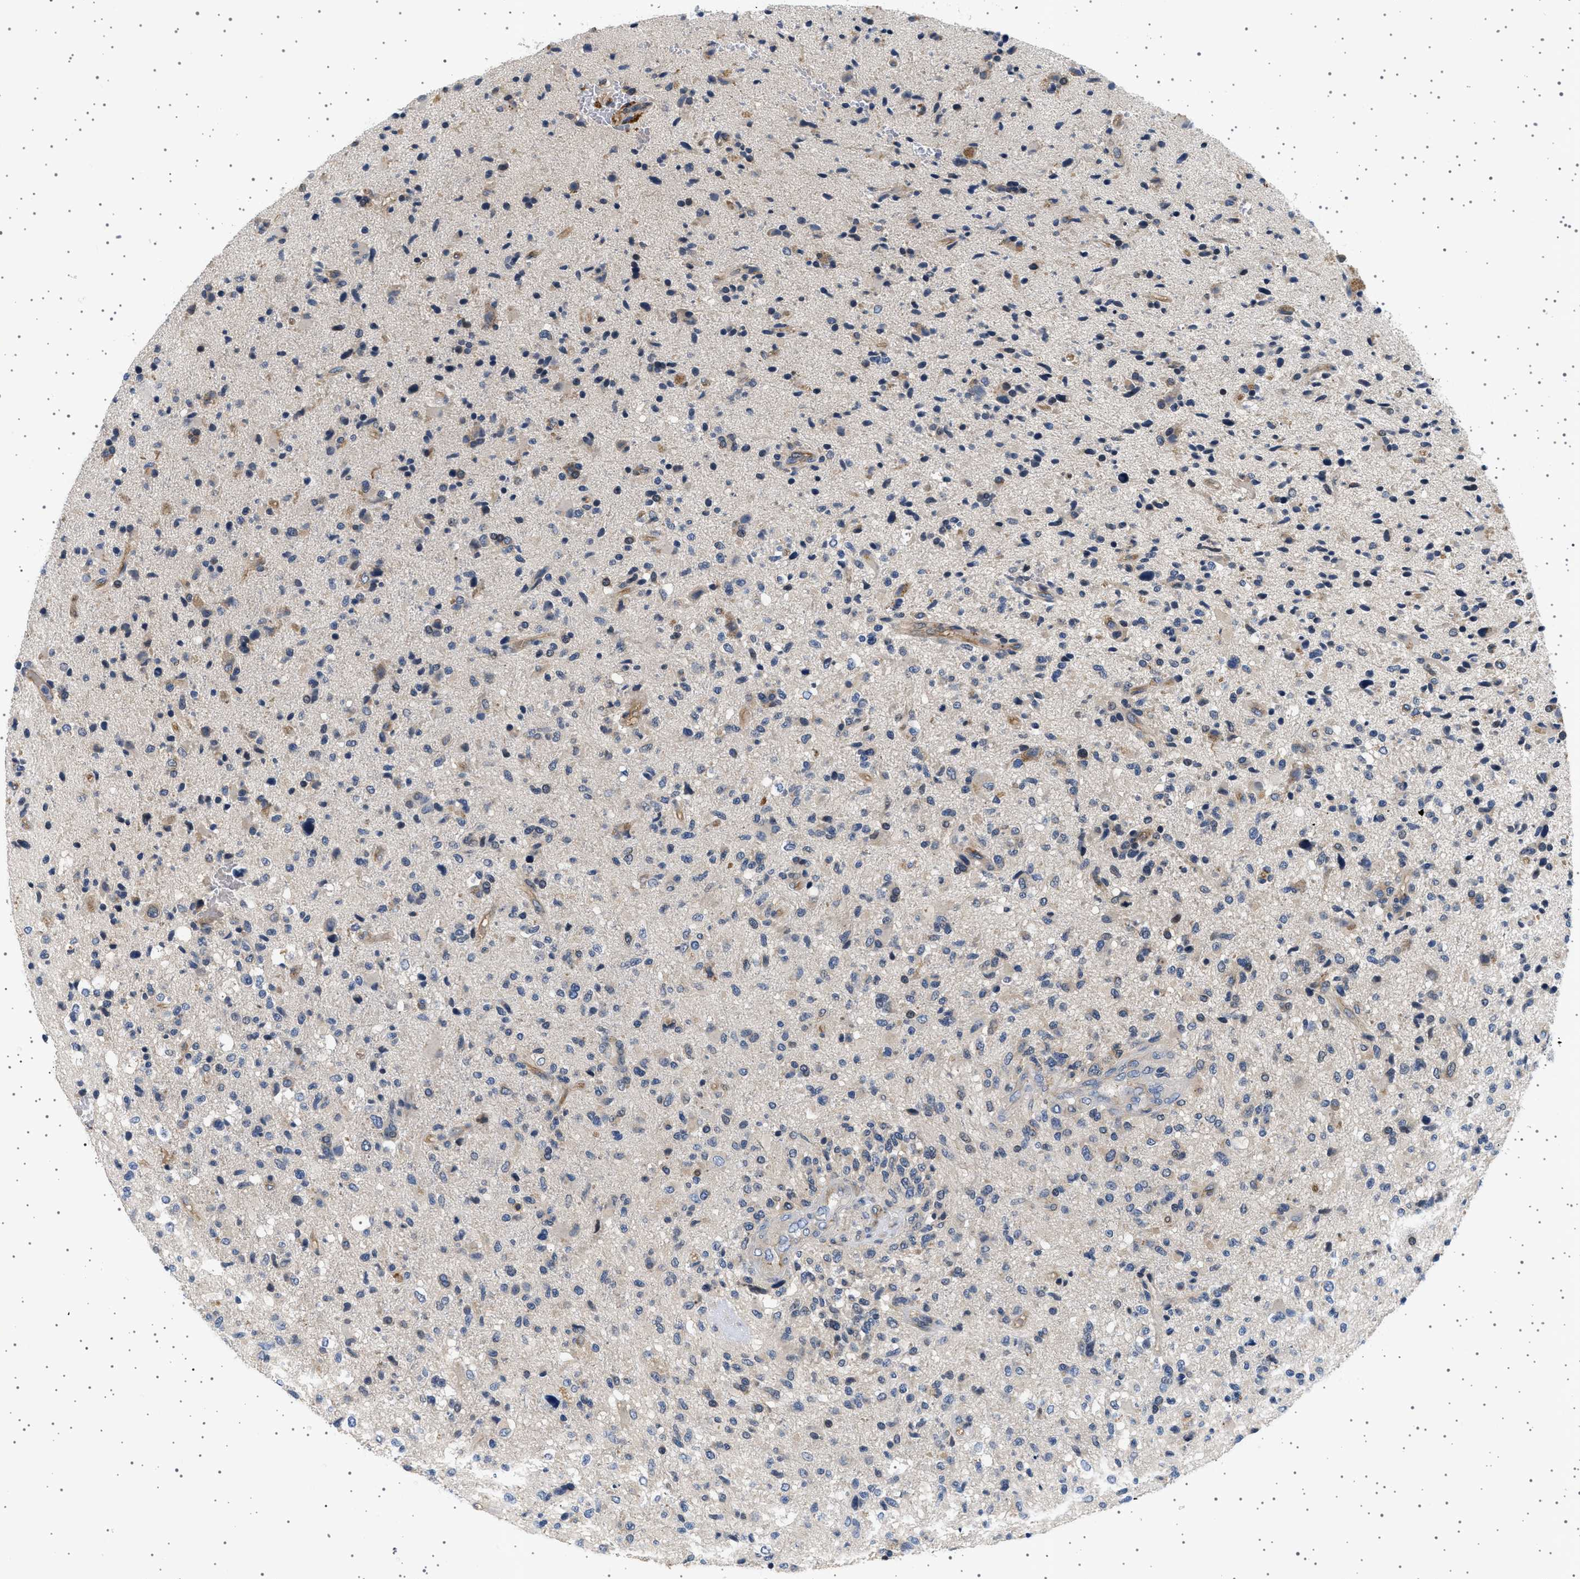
{"staining": {"intensity": "moderate", "quantity": "<25%", "location": "cytoplasmic/membranous"}, "tissue": "glioma", "cell_type": "Tumor cells", "image_type": "cancer", "snomed": [{"axis": "morphology", "description": "Glioma, malignant, High grade"}, {"axis": "topography", "description": "Brain"}], "caption": "About <25% of tumor cells in human glioma exhibit moderate cytoplasmic/membranous protein staining as visualized by brown immunohistochemical staining.", "gene": "PLPP6", "patient": {"sex": "male", "age": 72}}